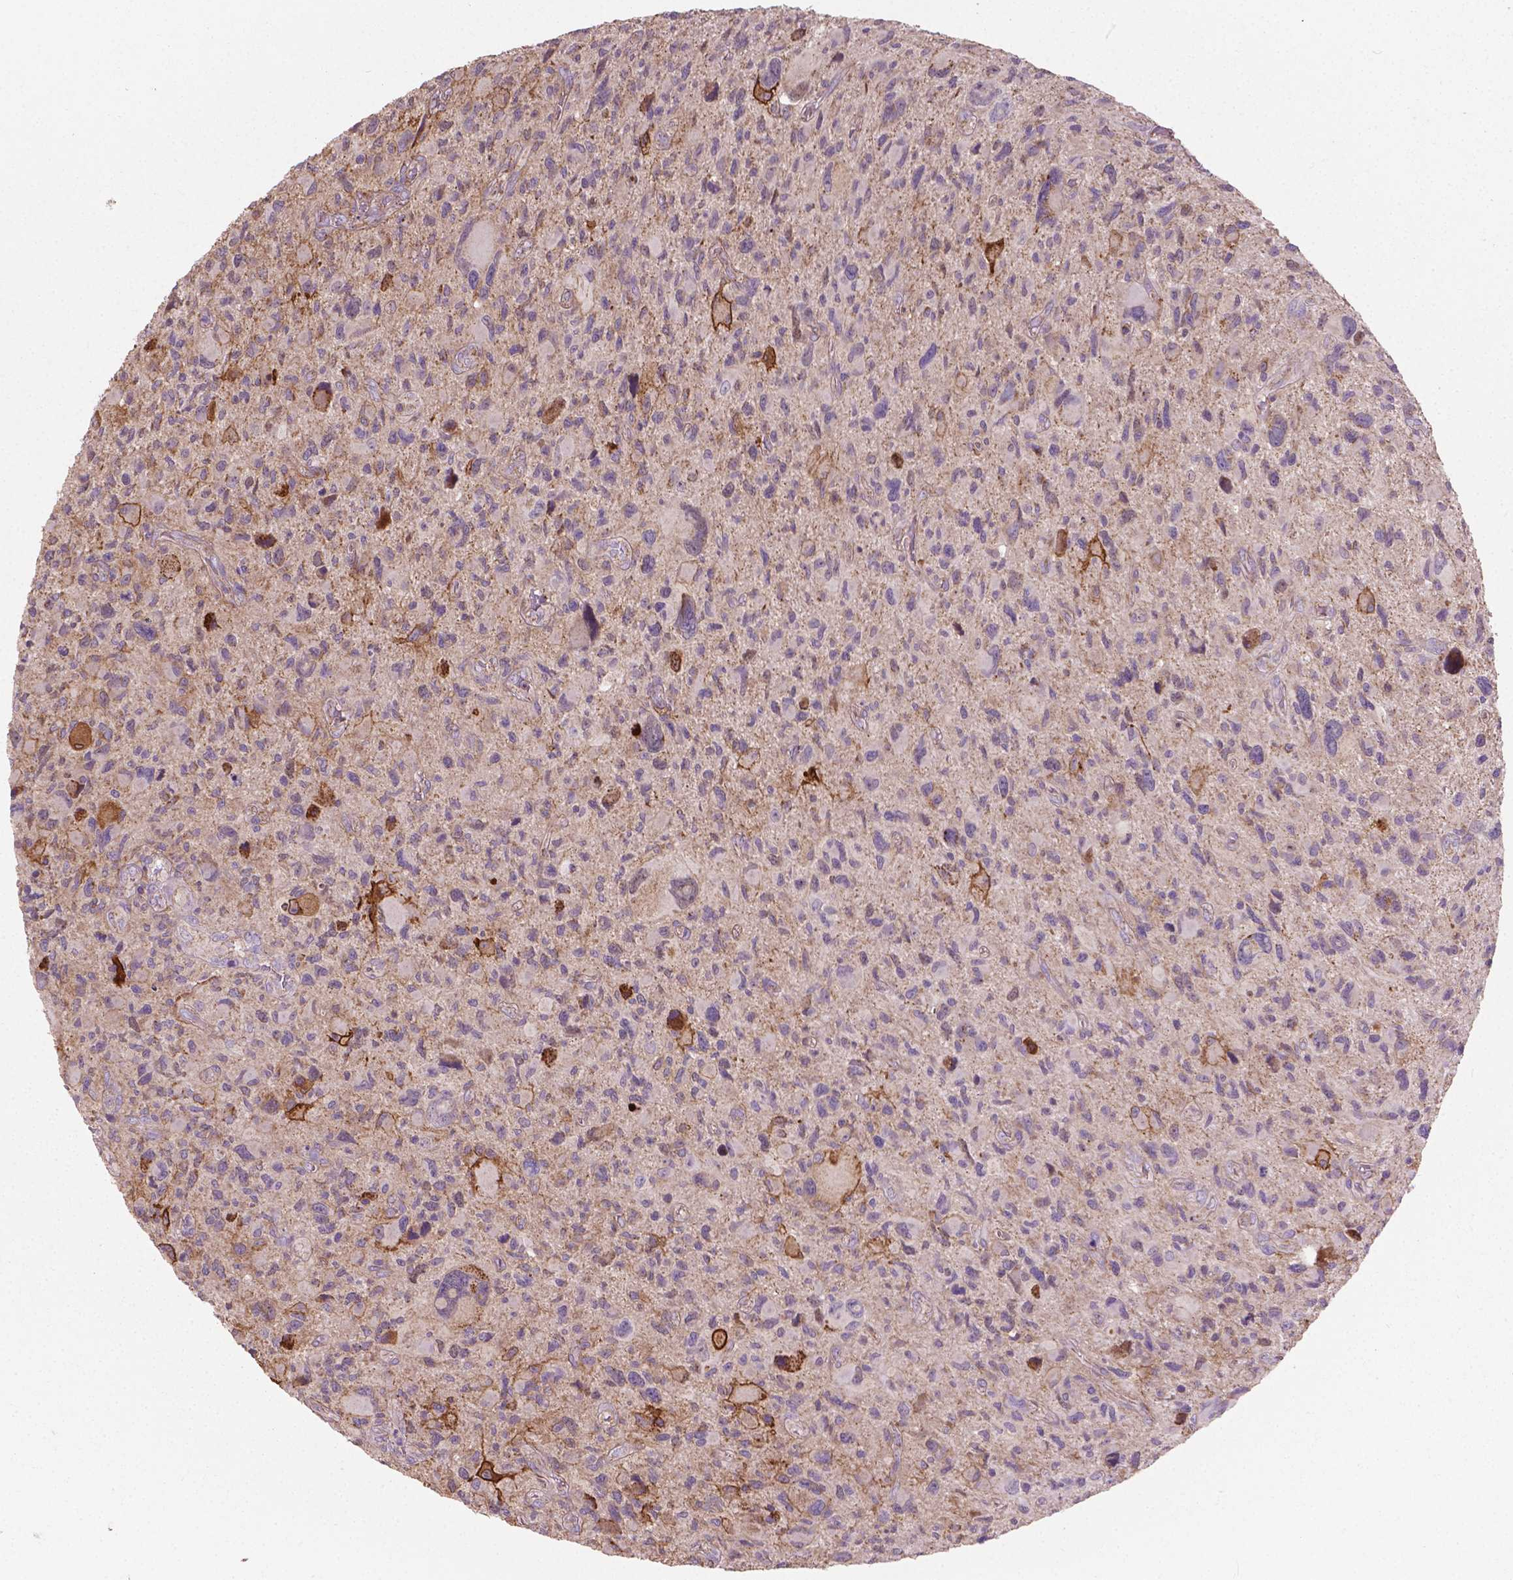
{"staining": {"intensity": "negative", "quantity": "none", "location": "none"}, "tissue": "glioma", "cell_type": "Tumor cells", "image_type": "cancer", "snomed": [{"axis": "morphology", "description": "Glioma, malignant, NOS"}, {"axis": "morphology", "description": "Glioma, malignant, High grade"}, {"axis": "topography", "description": "Brain"}], "caption": "This histopathology image is of glioma stained with IHC to label a protein in brown with the nuclei are counter-stained blue. There is no expression in tumor cells.", "gene": "TCAF1", "patient": {"sex": "female", "age": 71}}